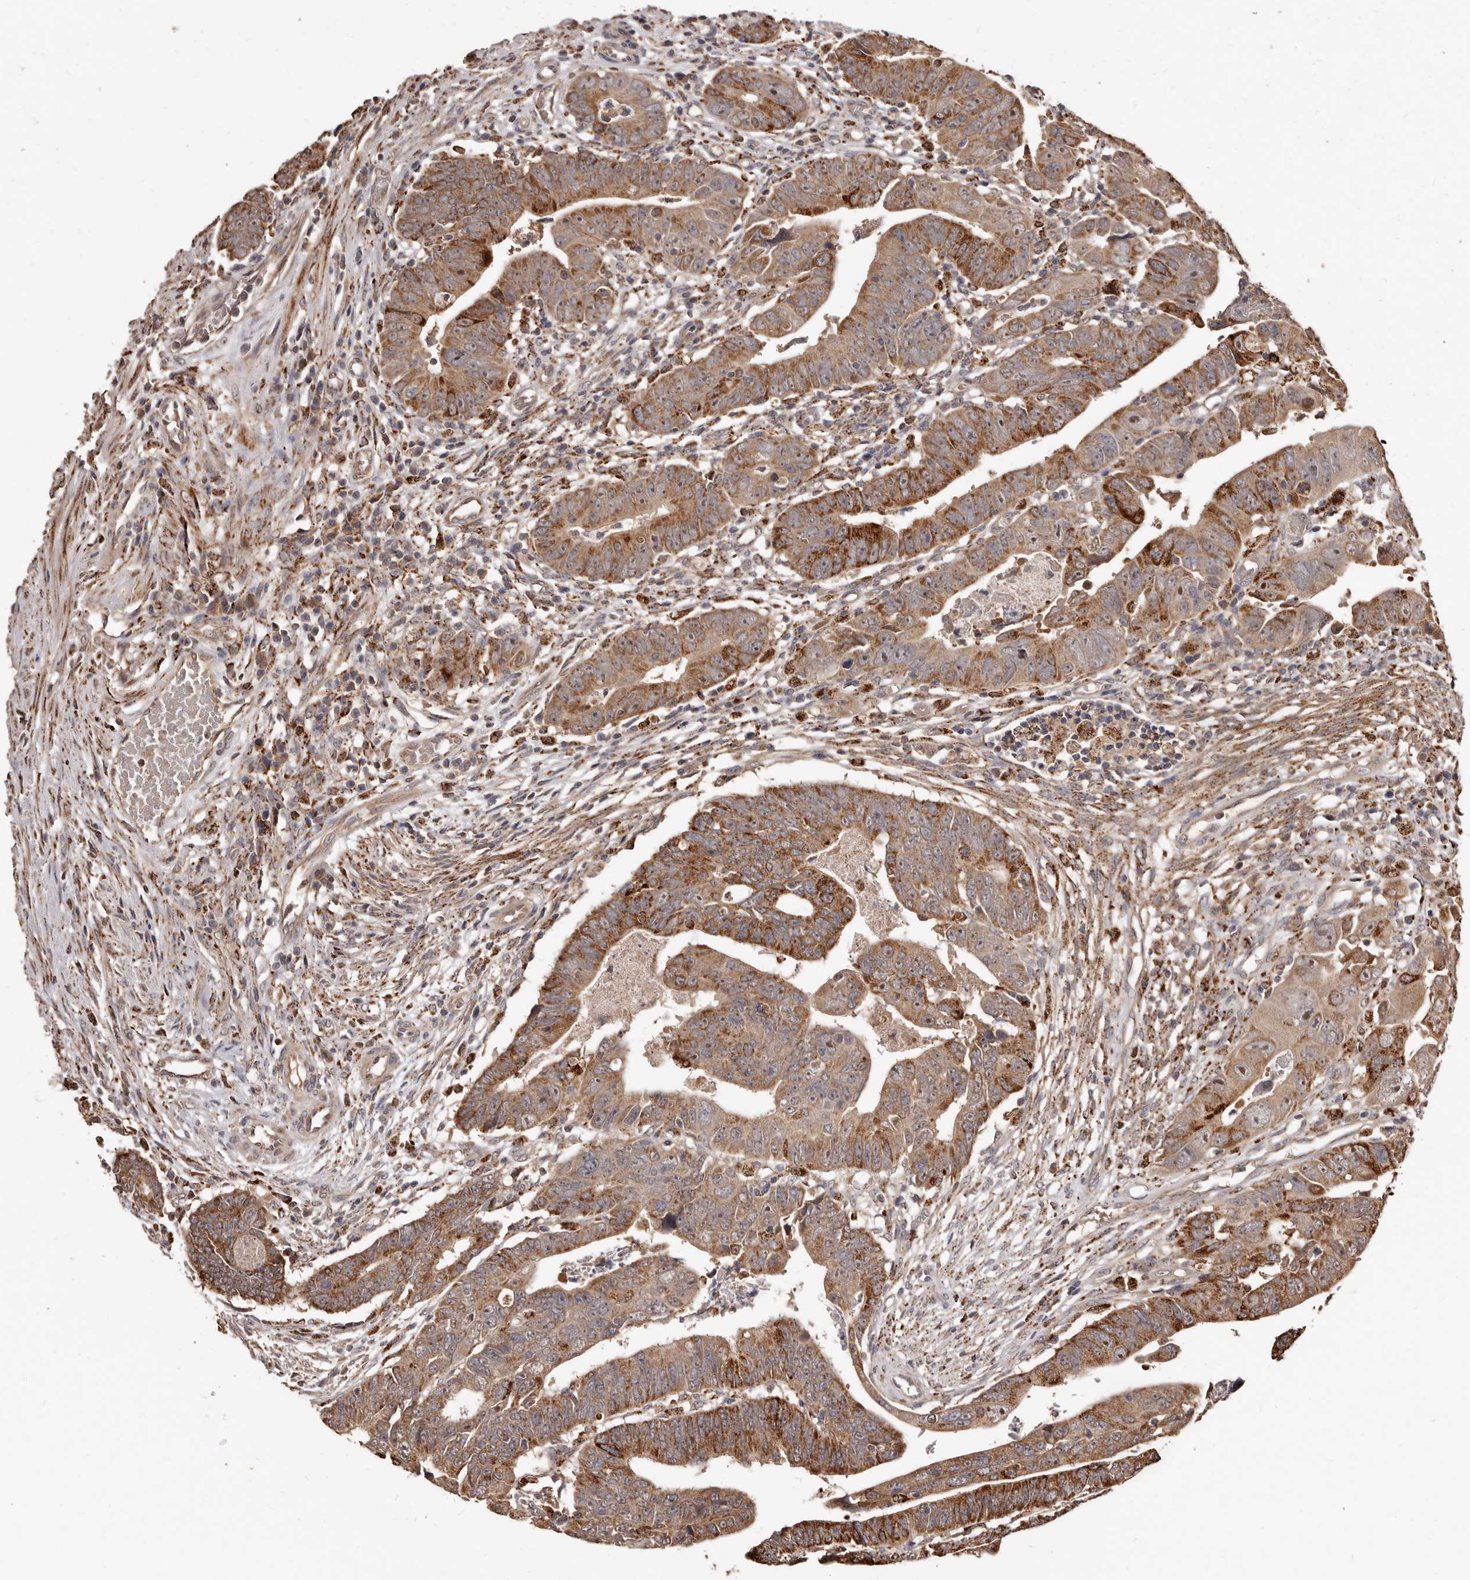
{"staining": {"intensity": "moderate", "quantity": ">75%", "location": "cytoplasmic/membranous"}, "tissue": "colorectal cancer", "cell_type": "Tumor cells", "image_type": "cancer", "snomed": [{"axis": "morphology", "description": "Adenocarcinoma, NOS"}, {"axis": "topography", "description": "Rectum"}], "caption": "DAB (3,3'-diaminobenzidine) immunohistochemical staining of colorectal adenocarcinoma reveals moderate cytoplasmic/membranous protein staining in approximately >75% of tumor cells.", "gene": "AKAP7", "patient": {"sex": "female", "age": 65}}